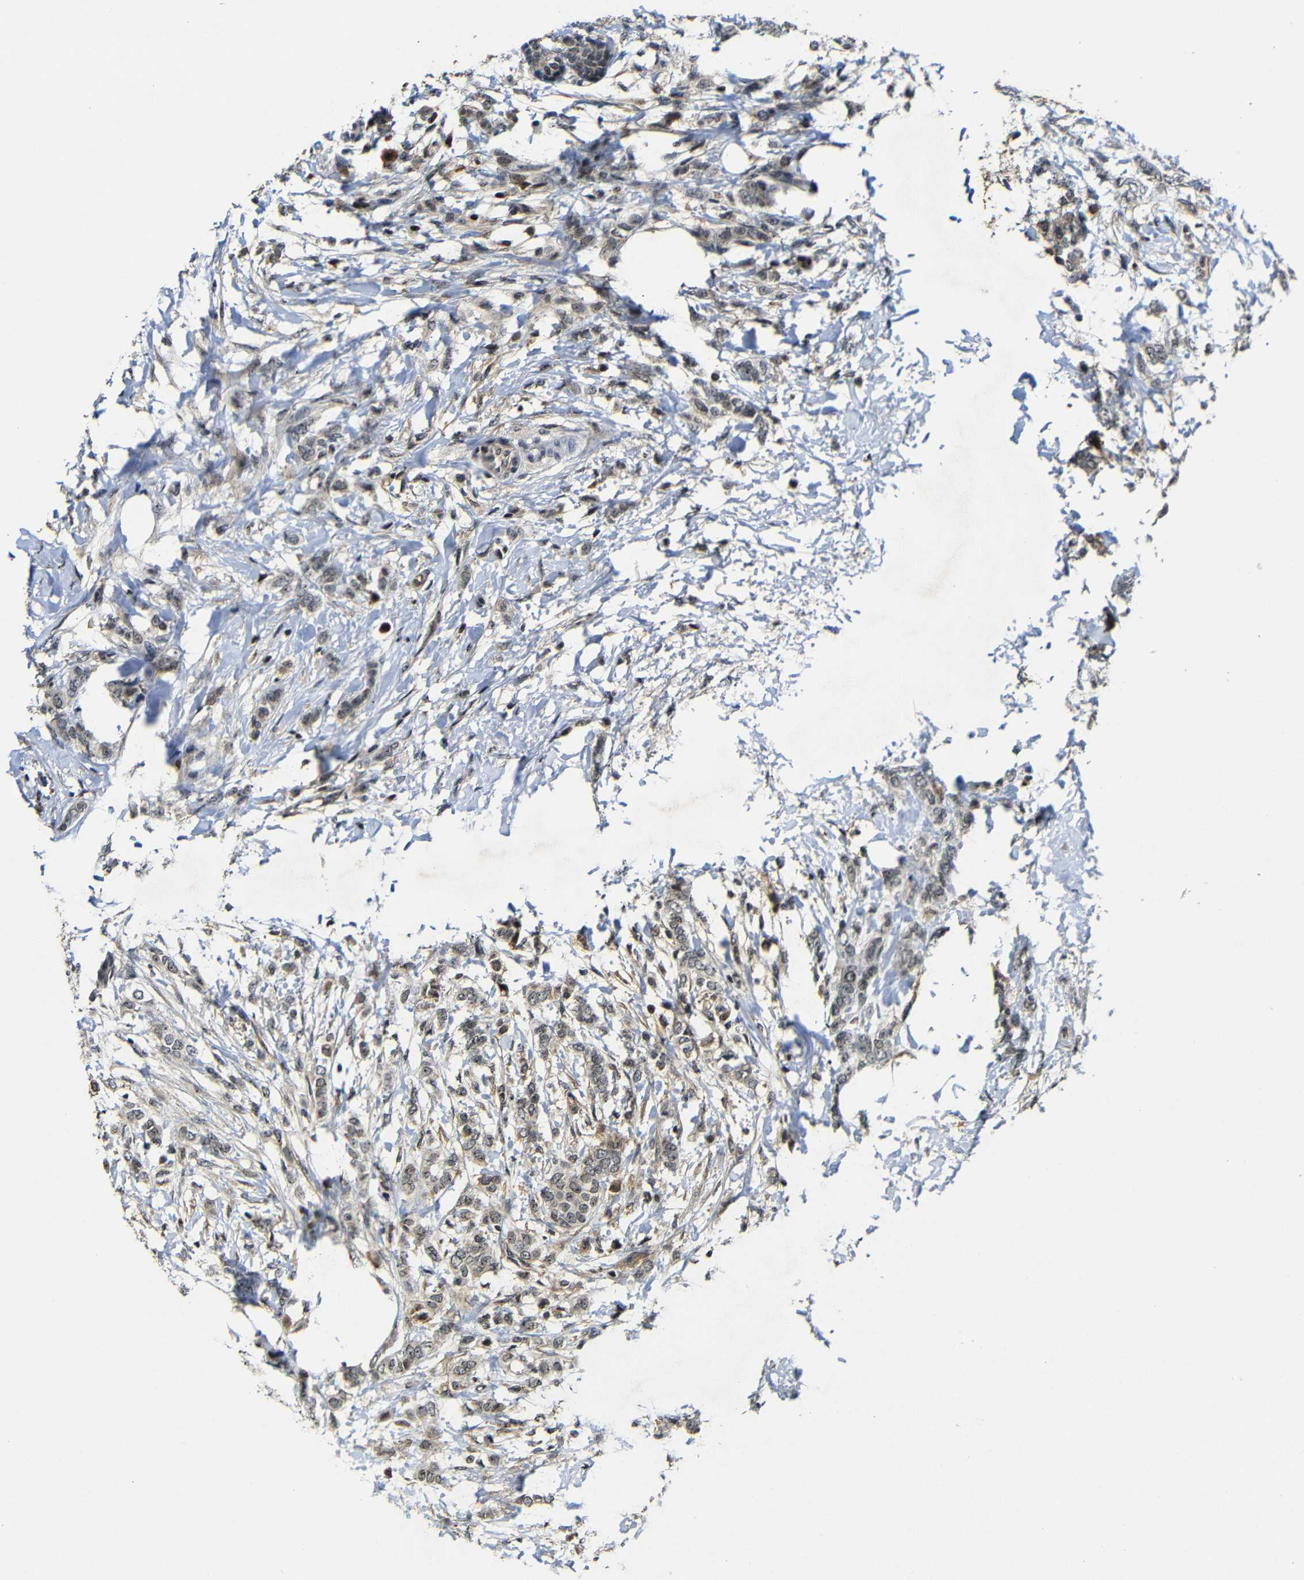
{"staining": {"intensity": "weak", "quantity": ">75%", "location": "cytoplasmic/membranous,nuclear"}, "tissue": "breast cancer", "cell_type": "Tumor cells", "image_type": "cancer", "snomed": [{"axis": "morphology", "description": "Lobular carcinoma, in situ"}, {"axis": "morphology", "description": "Lobular carcinoma"}, {"axis": "topography", "description": "Breast"}], "caption": "A low amount of weak cytoplasmic/membranous and nuclear positivity is appreciated in approximately >75% of tumor cells in lobular carcinoma in situ (breast) tissue. (IHC, brightfield microscopy, high magnification).", "gene": "MYC", "patient": {"sex": "female", "age": 41}}